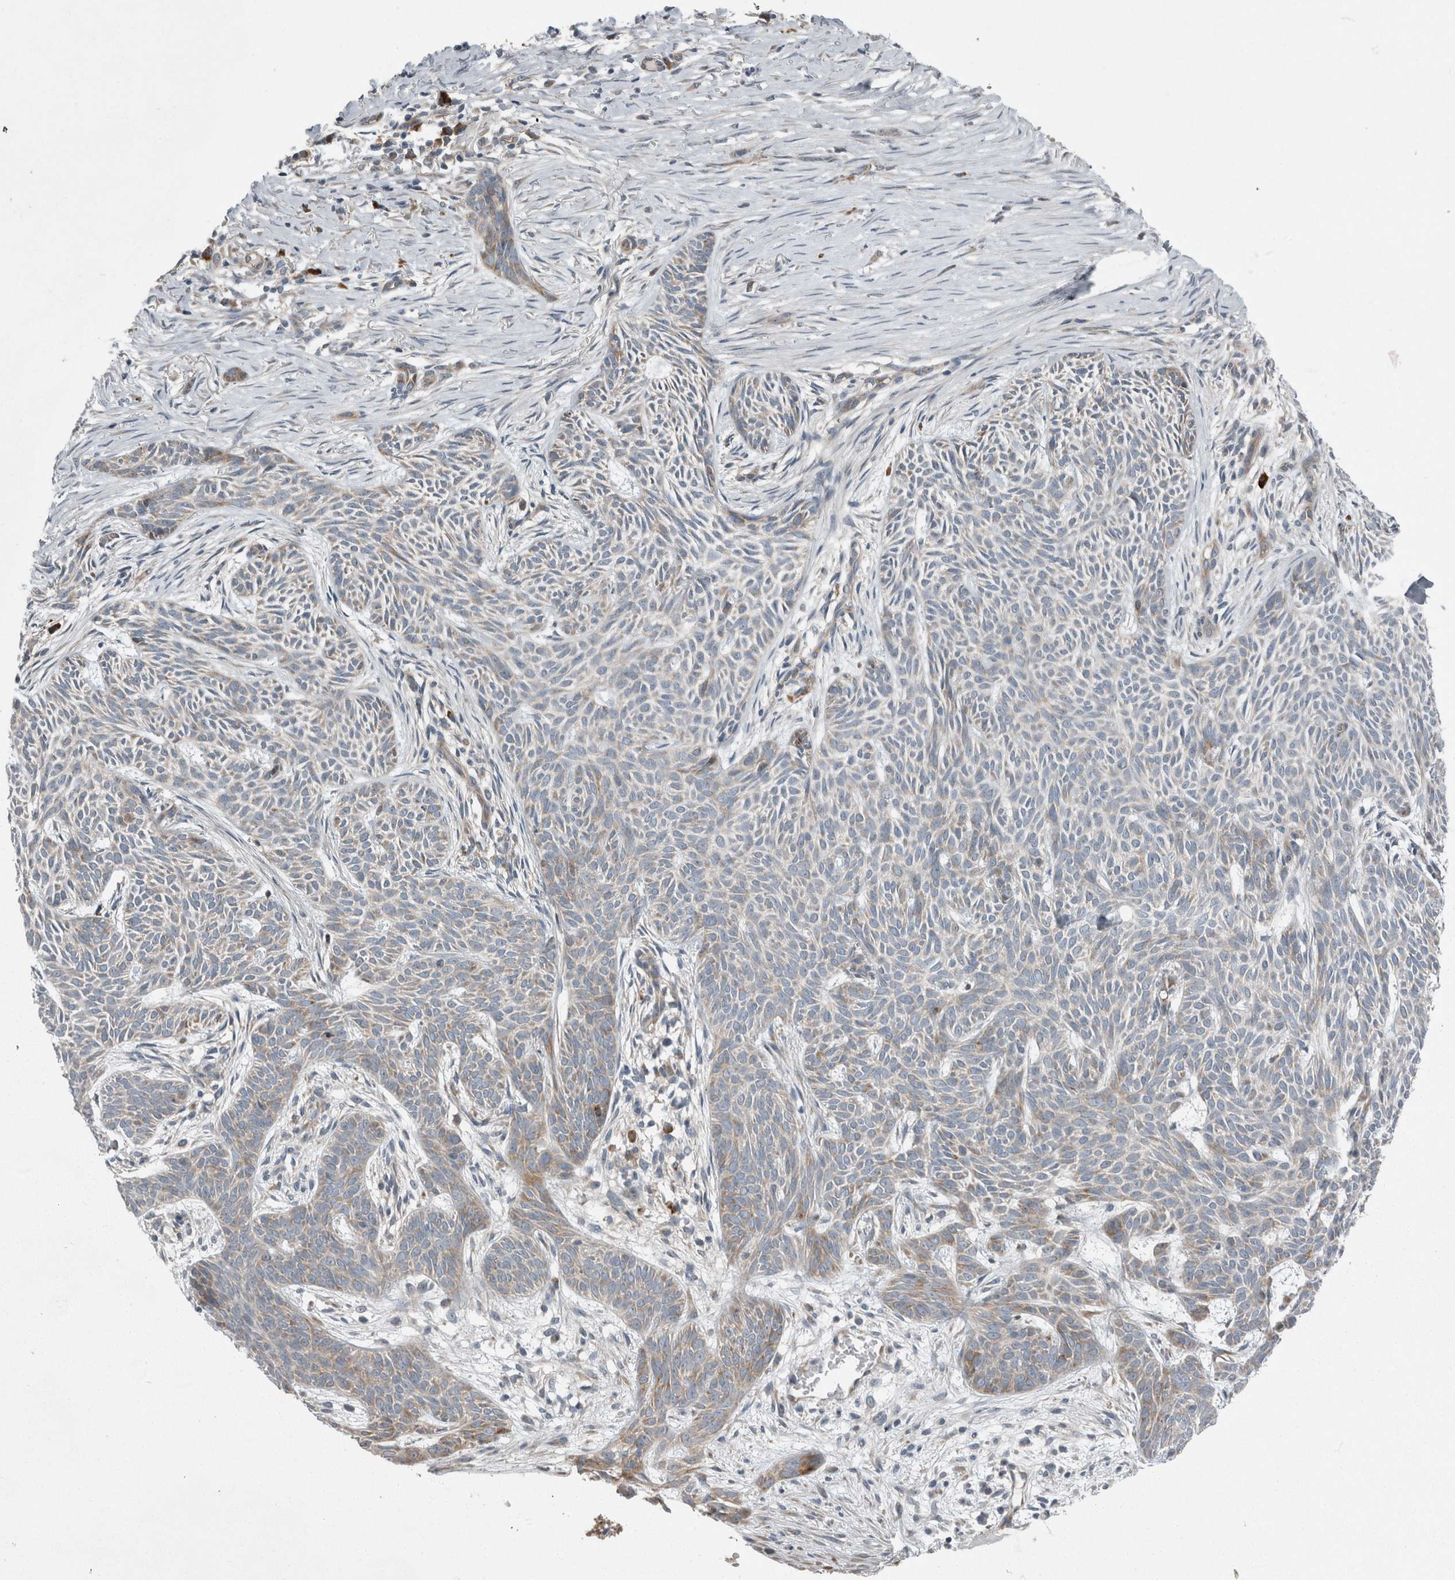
{"staining": {"intensity": "weak", "quantity": "<25%", "location": "cytoplasmic/membranous"}, "tissue": "skin cancer", "cell_type": "Tumor cells", "image_type": "cancer", "snomed": [{"axis": "morphology", "description": "Basal cell carcinoma"}, {"axis": "topography", "description": "Skin"}], "caption": "Immunohistochemistry of skin cancer (basal cell carcinoma) displays no staining in tumor cells. (Stains: DAB immunohistochemistry (IHC) with hematoxylin counter stain, Microscopy: brightfield microscopy at high magnification).", "gene": "USP25", "patient": {"sex": "female", "age": 59}}